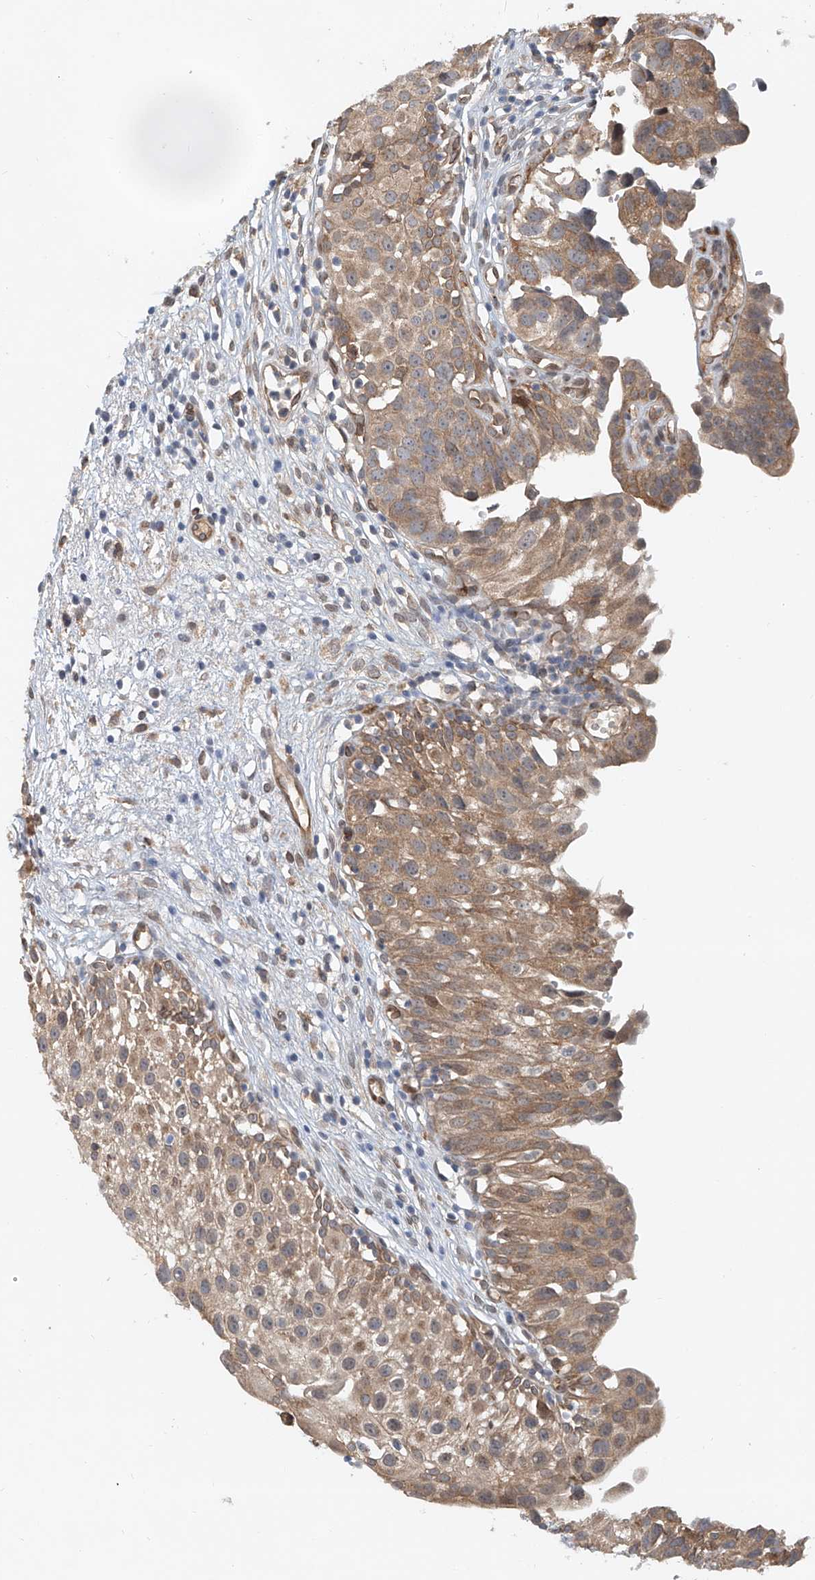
{"staining": {"intensity": "moderate", "quantity": ">75%", "location": "cytoplasmic/membranous"}, "tissue": "urinary bladder", "cell_type": "Urothelial cells", "image_type": "normal", "snomed": [{"axis": "morphology", "description": "Normal tissue, NOS"}, {"axis": "topography", "description": "Urinary bladder"}], "caption": "The immunohistochemical stain highlights moderate cytoplasmic/membranous positivity in urothelial cells of benign urinary bladder. The staining was performed using DAB (3,3'-diaminobenzidine) to visualize the protein expression in brown, while the nuclei were stained in blue with hematoxylin (Magnification: 20x).", "gene": "SASH1", "patient": {"sex": "male", "age": 51}}